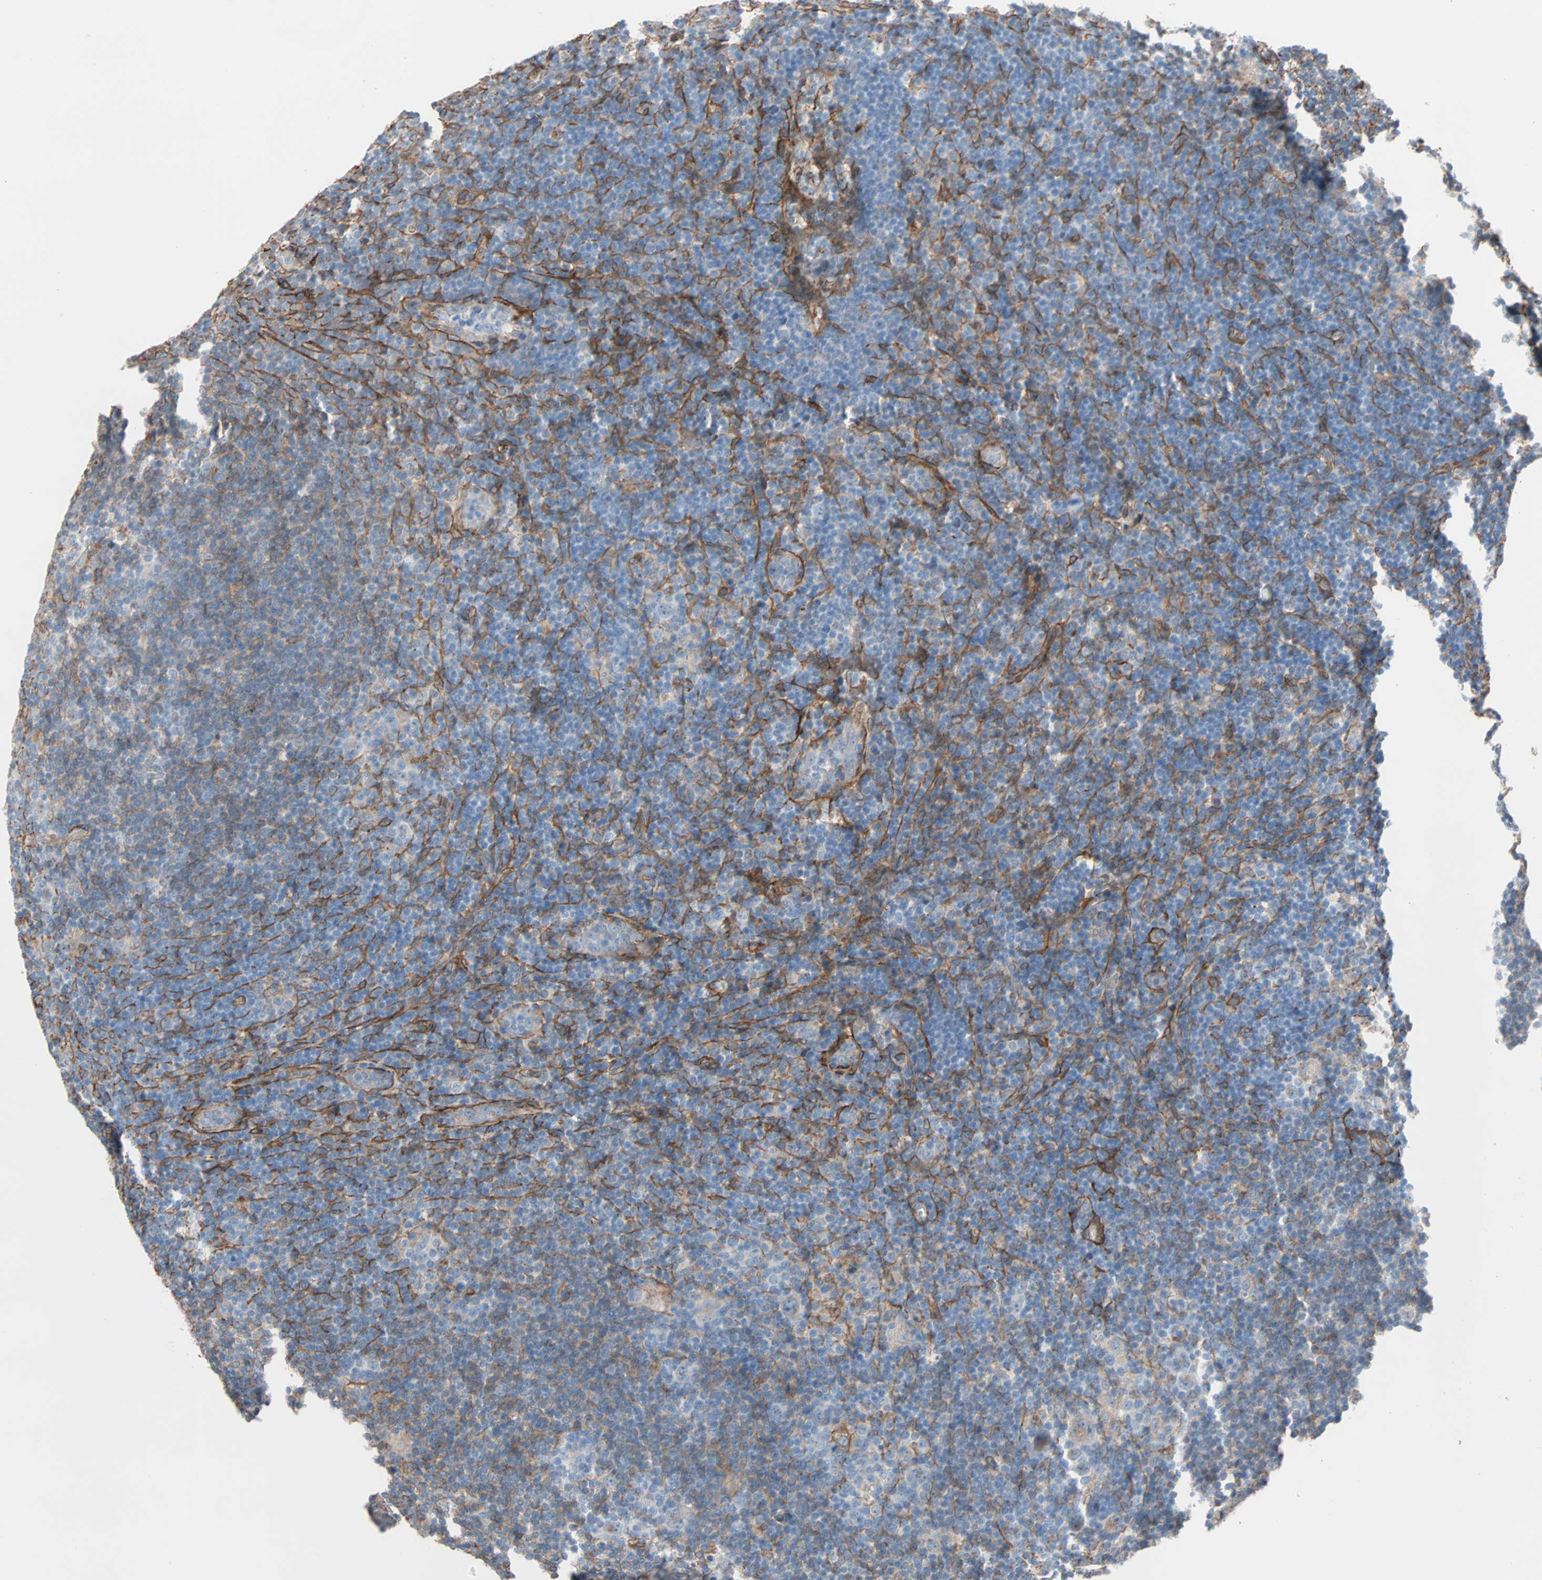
{"staining": {"intensity": "weak", "quantity": "<25%", "location": "cytoplasmic/membranous"}, "tissue": "lymphoma", "cell_type": "Tumor cells", "image_type": "cancer", "snomed": [{"axis": "morphology", "description": "Hodgkin's disease, NOS"}, {"axis": "topography", "description": "Lymph node"}], "caption": "Tumor cells show no significant protein staining in lymphoma.", "gene": "EPB41L2", "patient": {"sex": "female", "age": 57}}